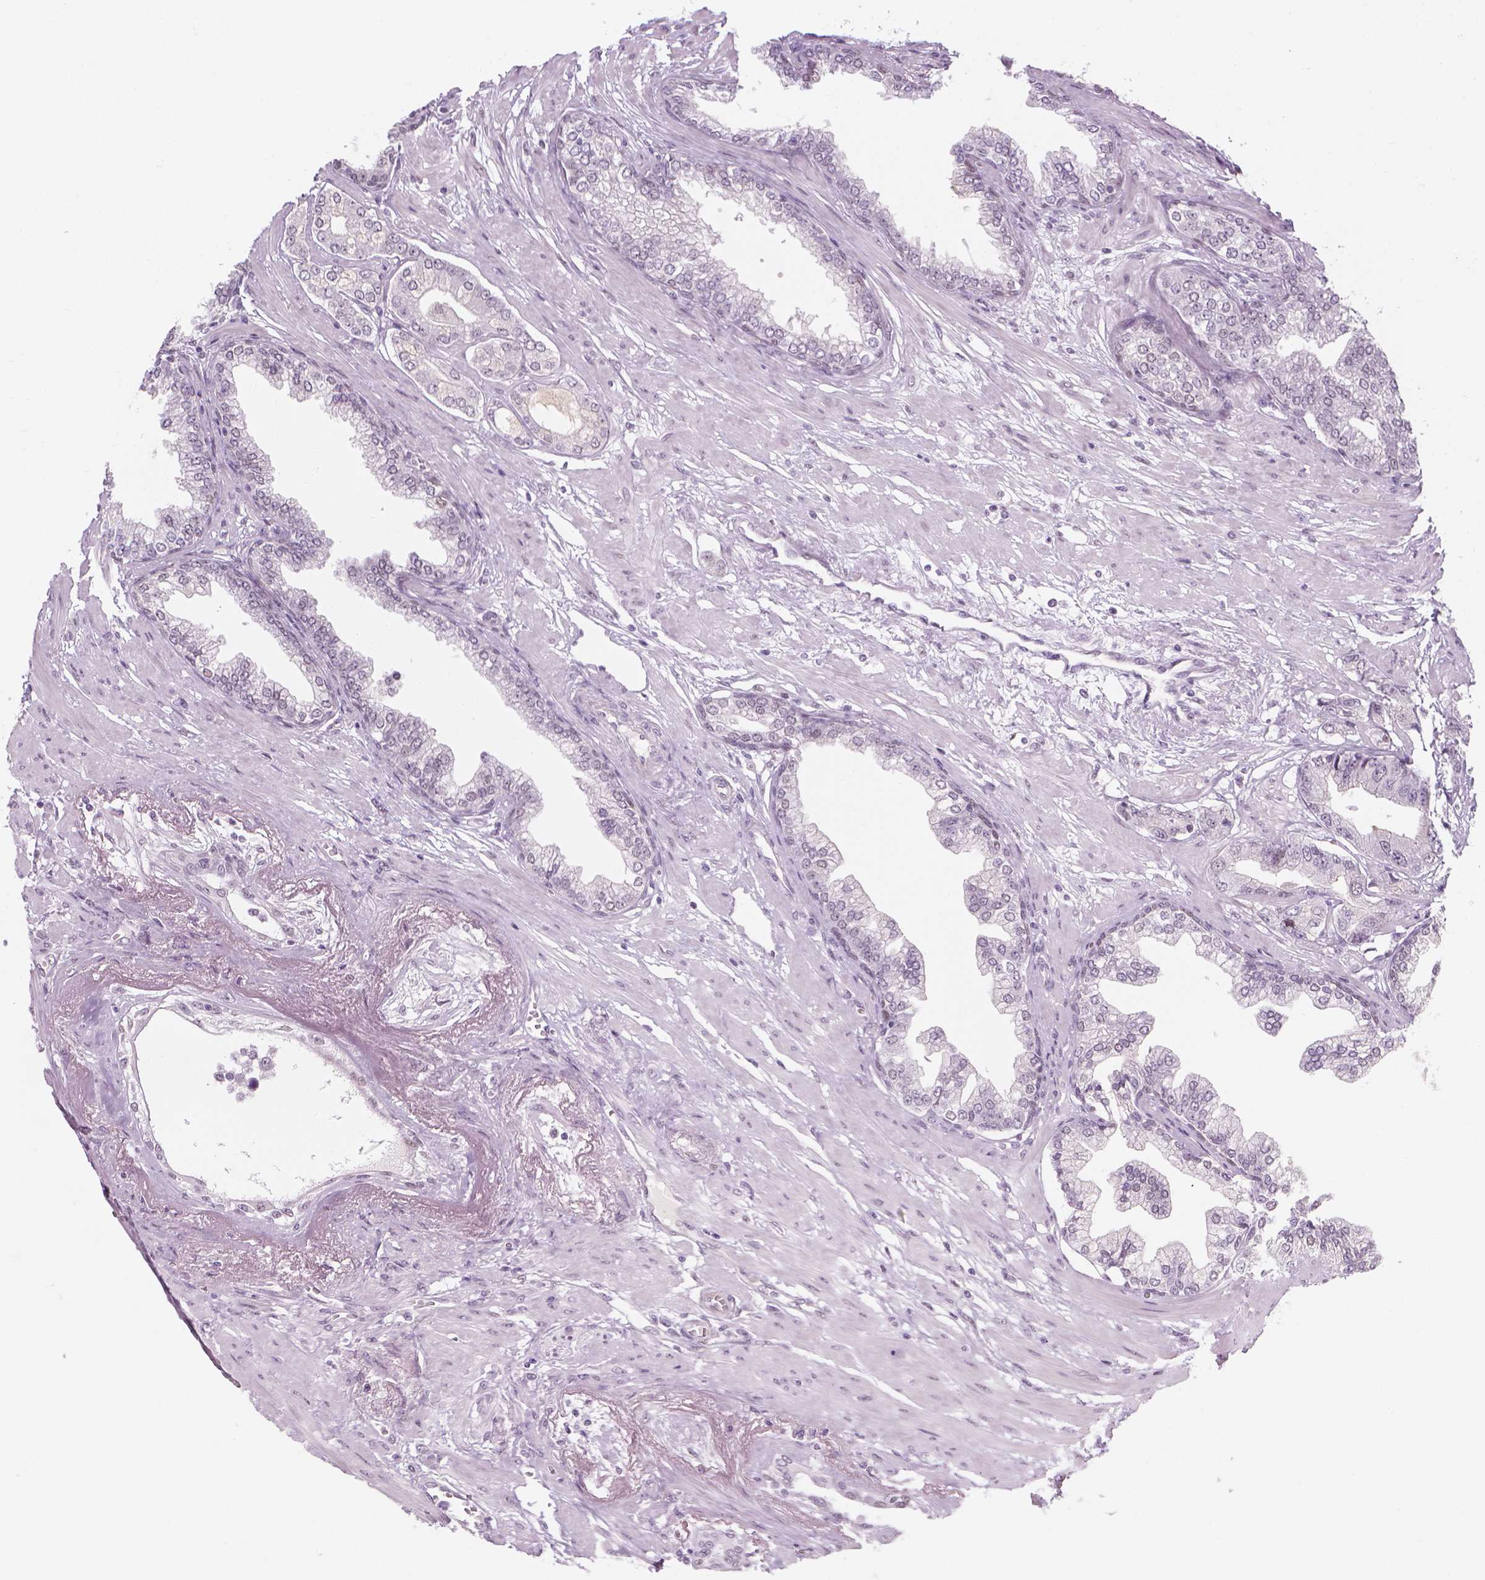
{"staining": {"intensity": "negative", "quantity": "none", "location": "none"}, "tissue": "prostate cancer", "cell_type": "Tumor cells", "image_type": "cancer", "snomed": [{"axis": "morphology", "description": "Adenocarcinoma, Low grade"}, {"axis": "topography", "description": "Prostate"}], "caption": "Immunohistochemistry photomicrograph of neoplastic tissue: human prostate cancer (adenocarcinoma (low-grade)) stained with DAB reveals no significant protein staining in tumor cells. (DAB immunohistochemistry with hematoxylin counter stain).", "gene": "CDKN1C", "patient": {"sex": "male", "age": 60}}